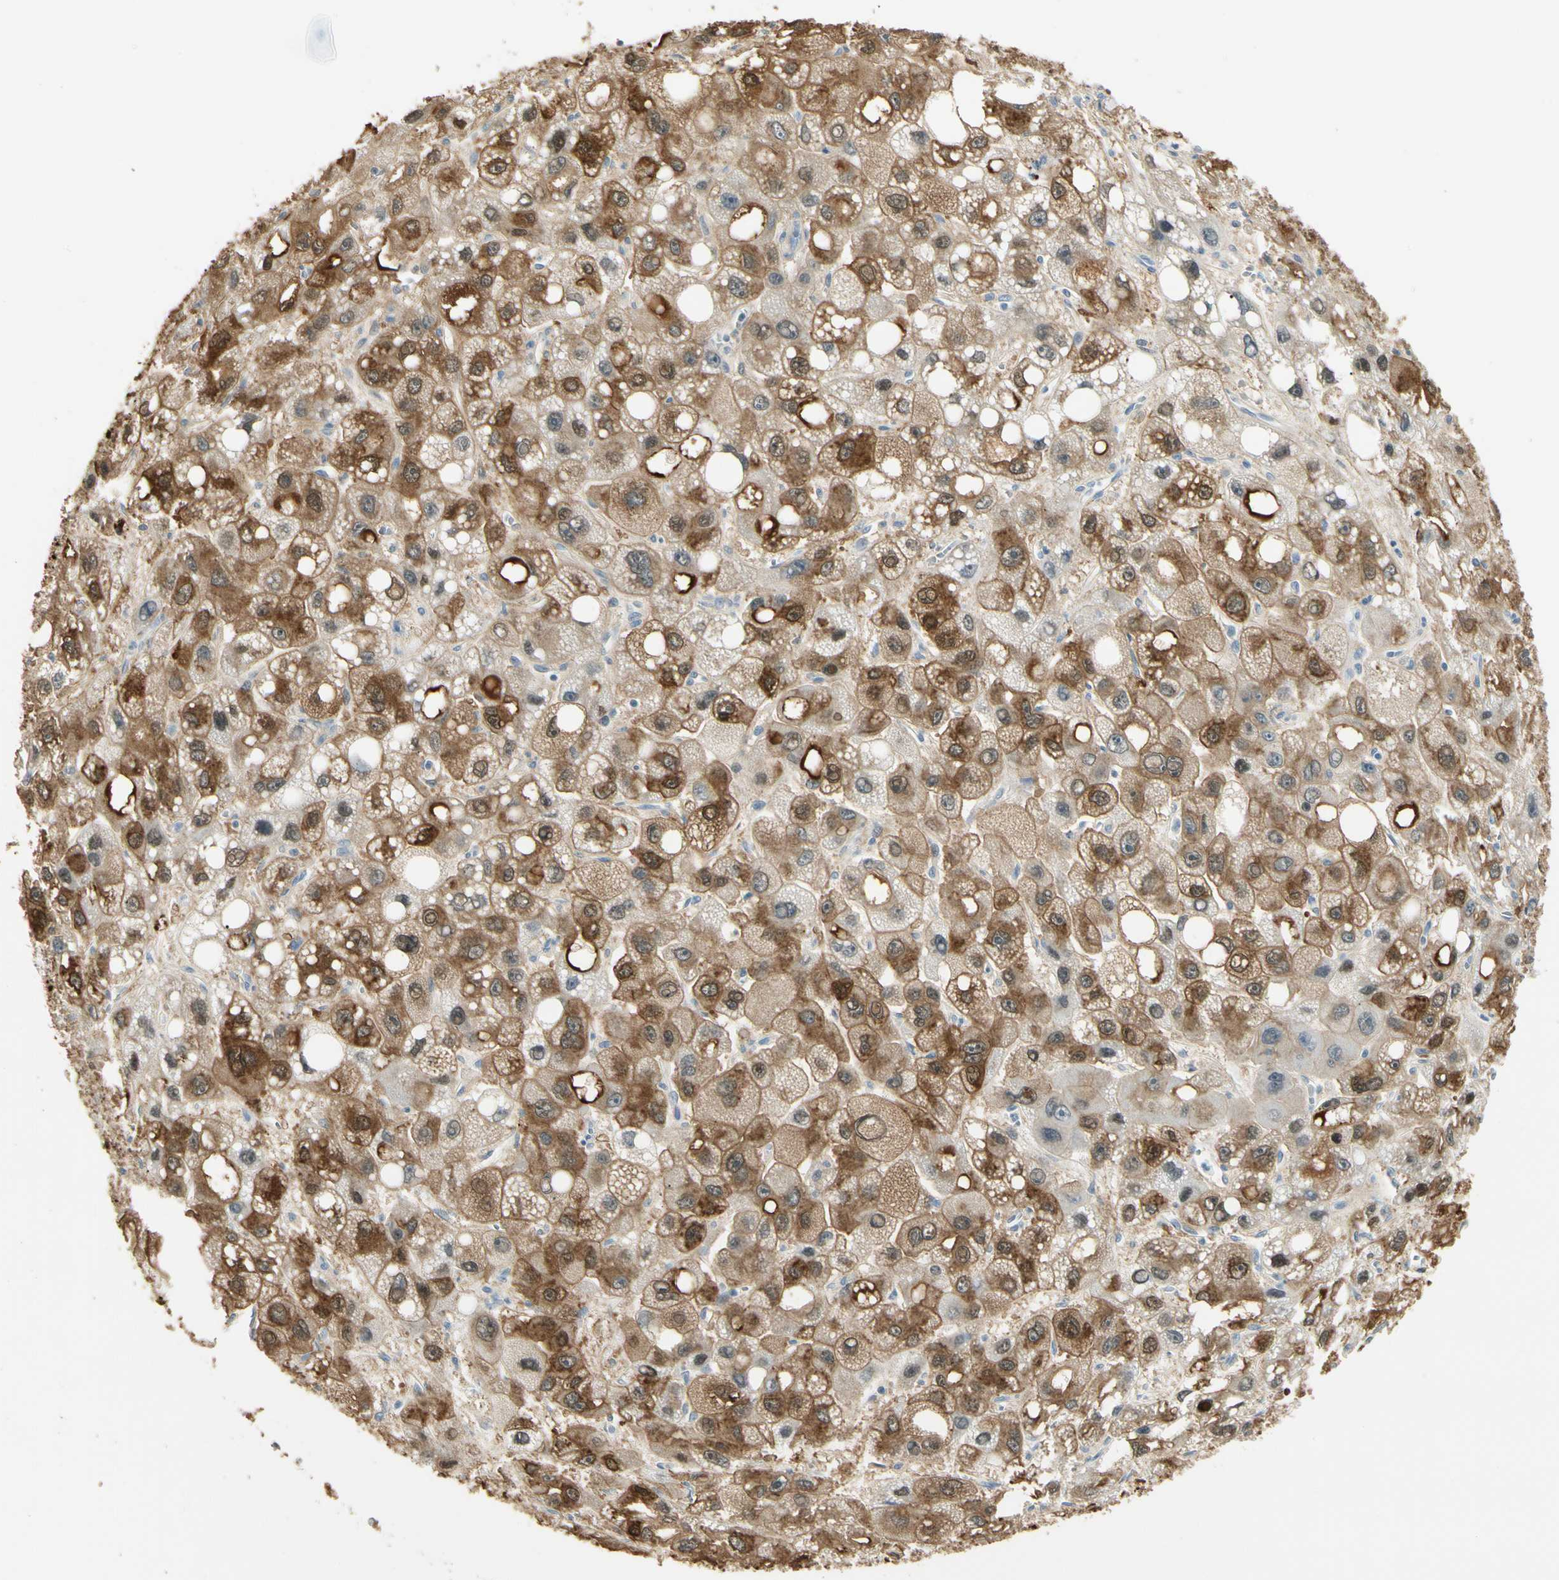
{"staining": {"intensity": "strong", "quantity": ">75%", "location": "cytoplasmic/membranous,nuclear"}, "tissue": "liver cancer", "cell_type": "Tumor cells", "image_type": "cancer", "snomed": [{"axis": "morphology", "description": "Carcinoma, Hepatocellular, NOS"}, {"axis": "topography", "description": "Liver"}], "caption": "The photomicrograph shows staining of hepatocellular carcinoma (liver), revealing strong cytoplasmic/membranous and nuclear protein expression (brown color) within tumor cells.", "gene": "GNE", "patient": {"sex": "male", "age": 55}}